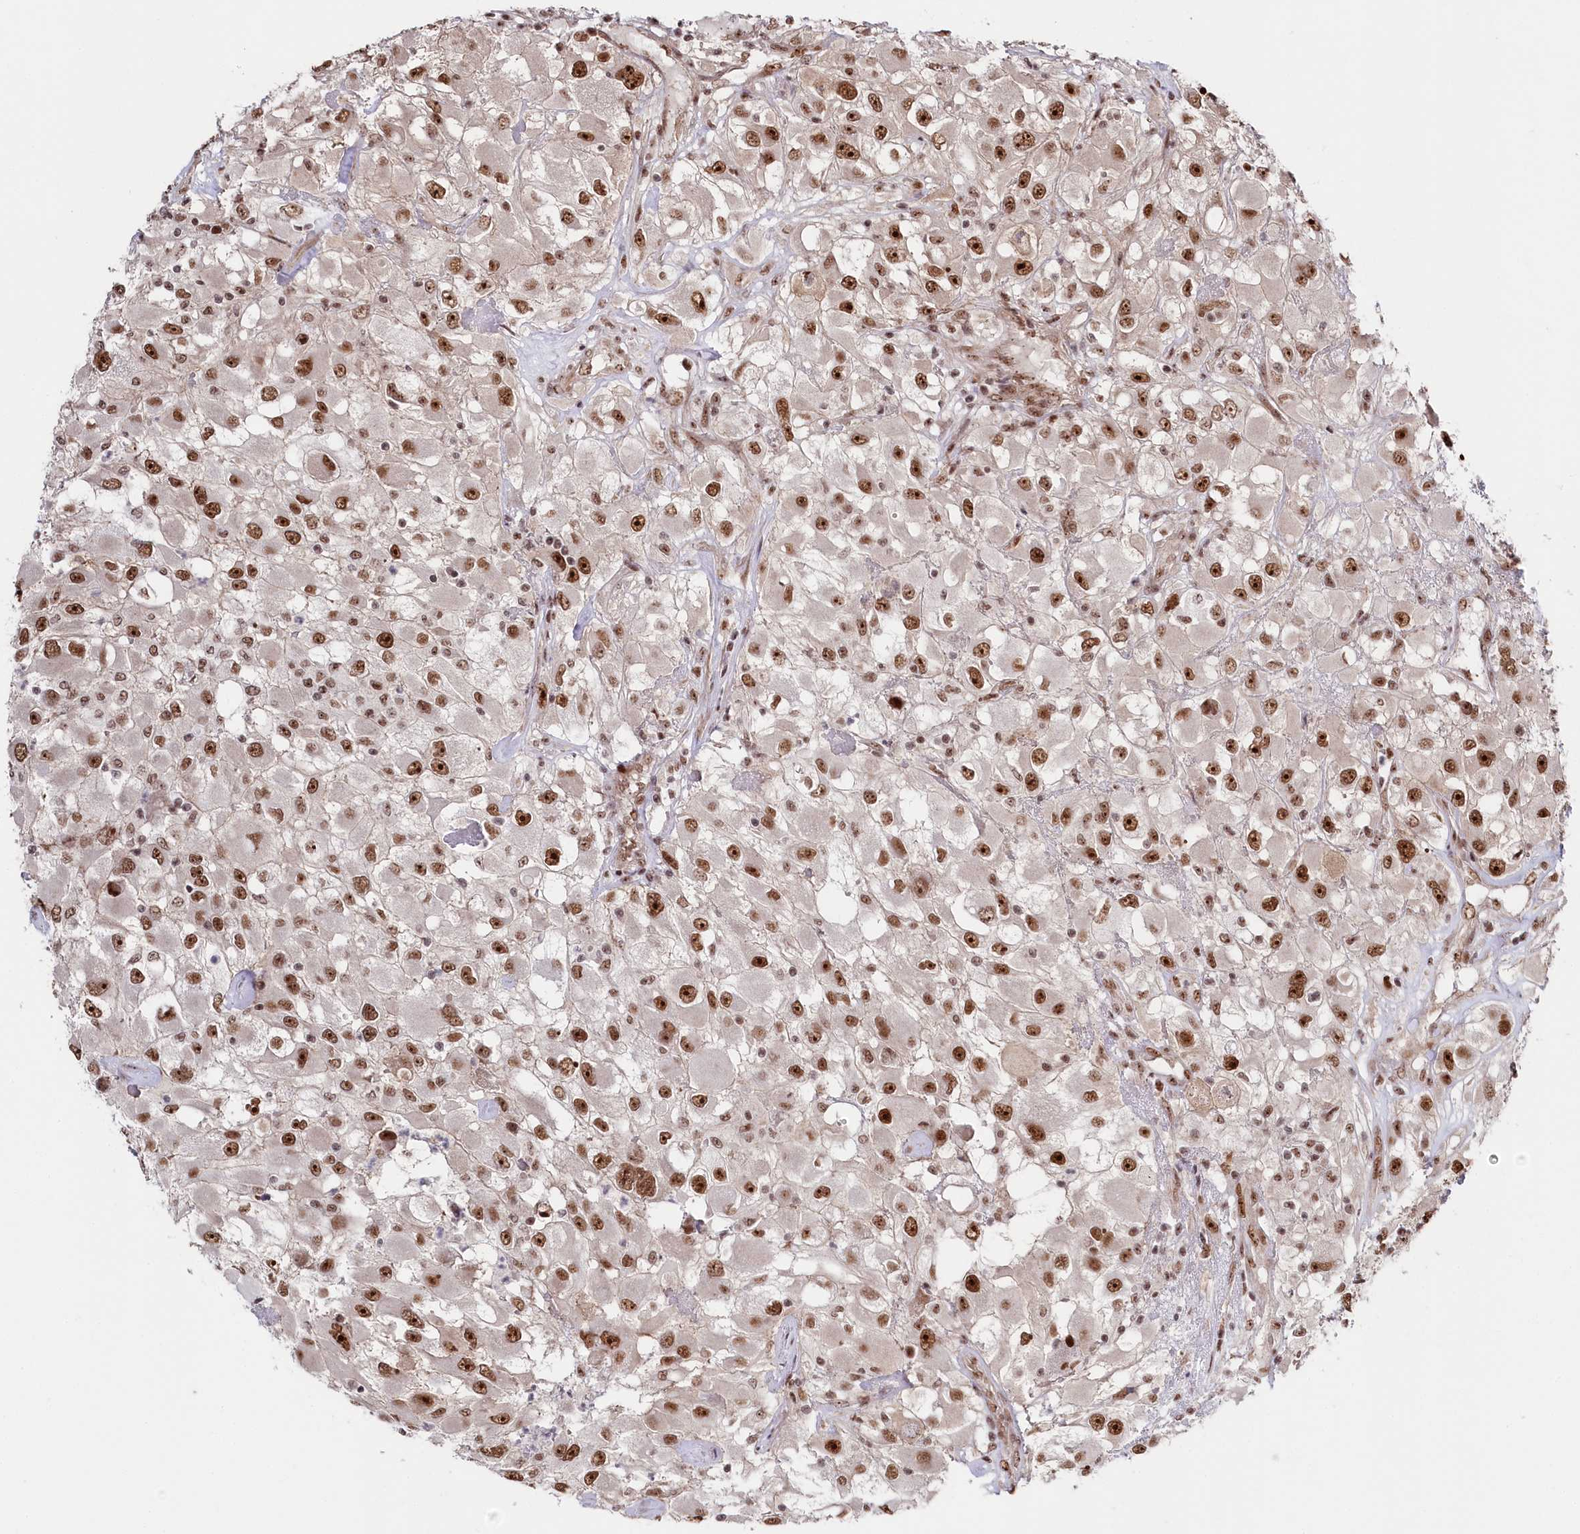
{"staining": {"intensity": "strong", "quantity": ">75%", "location": "nuclear"}, "tissue": "renal cancer", "cell_type": "Tumor cells", "image_type": "cancer", "snomed": [{"axis": "morphology", "description": "Adenocarcinoma, NOS"}, {"axis": "topography", "description": "Kidney"}], "caption": "Immunohistochemical staining of human renal cancer (adenocarcinoma) exhibits strong nuclear protein positivity in approximately >75% of tumor cells. (DAB IHC, brown staining for protein, blue staining for nuclei).", "gene": "POLR2H", "patient": {"sex": "female", "age": 52}}